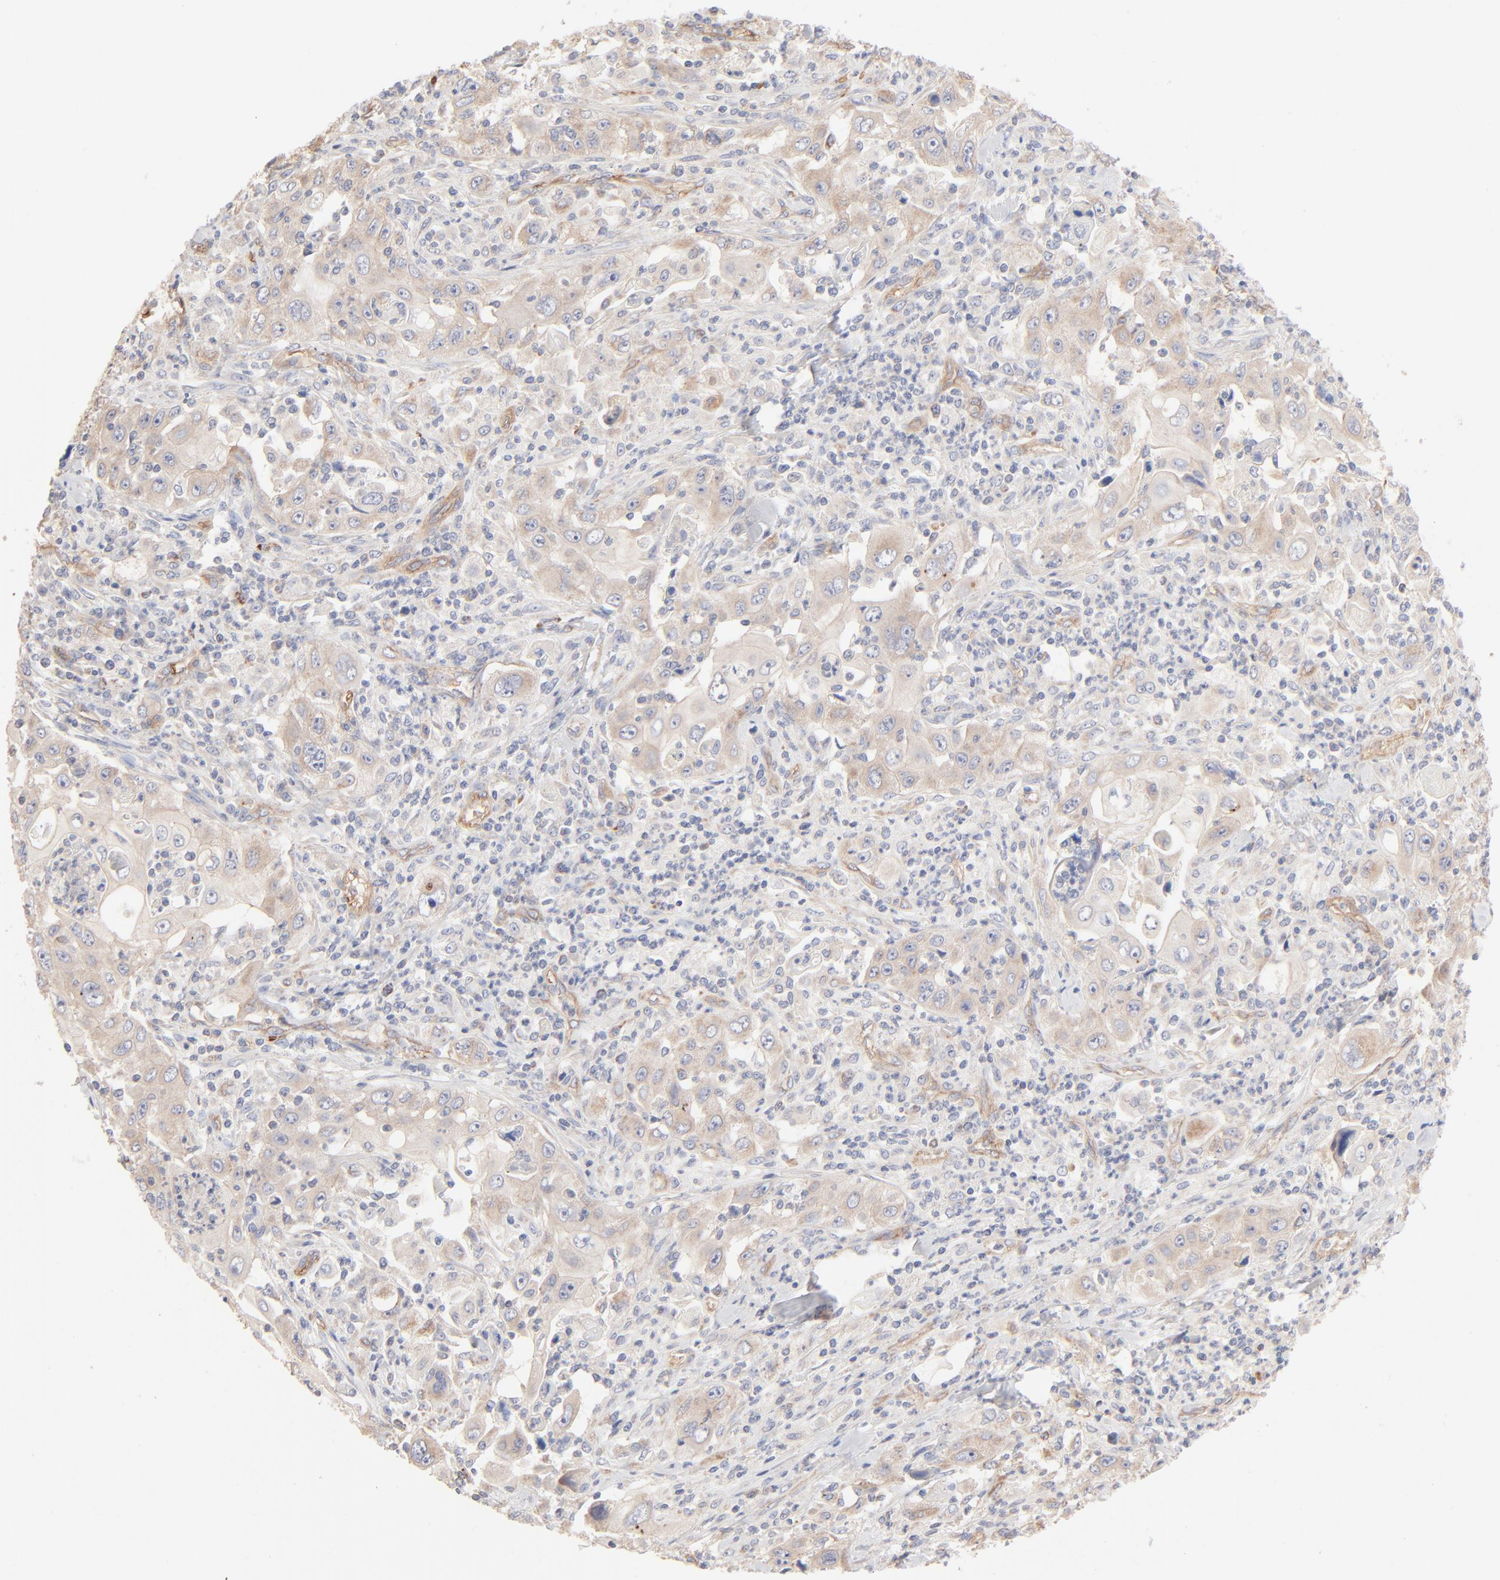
{"staining": {"intensity": "weak", "quantity": ">75%", "location": "cytoplasmic/membranous"}, "tissue": "pancreatic cancer", "cell_type": "Tumor cells", "image_type": "cancer", "snomed": [{"axis": "morphology", "description": "Adenocarcinoma, NOS"}, {"axis": "topography", "description": "Pancreas"}], "caption": "This image reveals immunohistochemistry (IHC) staining of adenocarcinoma (pancreatic), with low weak cytoplasmic/membranous positivity in about >75% of tumor cells.", "gene": "SPTB", "patient": {"sex": "male", "age": 70}}